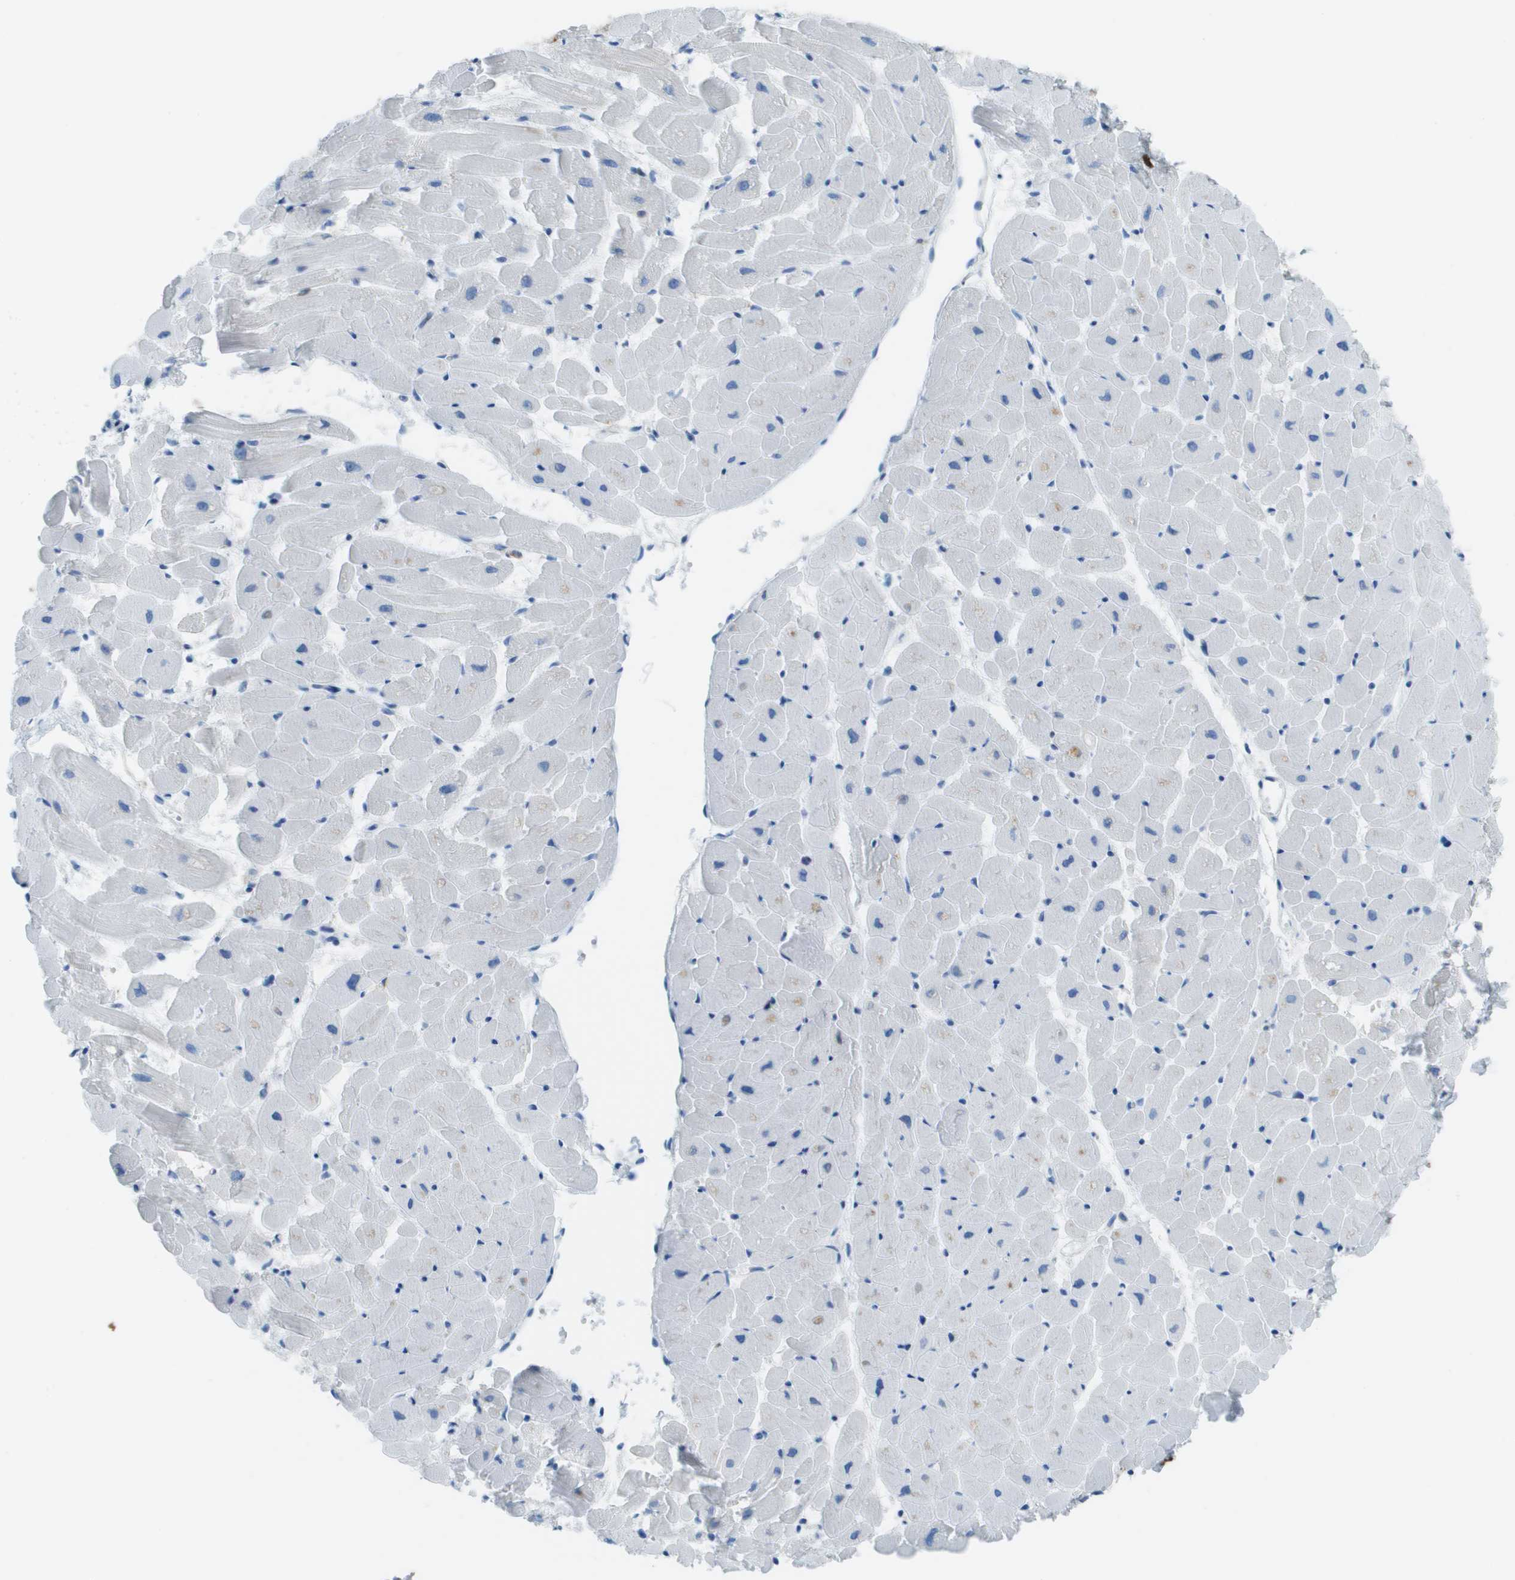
{"staining": {"intensity": "negative", "quantity": "none", "location": "none"}, "tissue": "heart muscle", "cell_type": "Cardiomyocytes", "image_type": "normal", "snomed": [{"axis": "morphology", "description": "Normal tissue, NOS"}, {"axis": "topography", "description": "Heart"}], "caption": "Protein analysis of benign heart muscle demonstrates no significant expression in cardiomyocytes. (DAB (3,3'-diaminobenzidine) IHC visualized using brightfield microscopy, high magnification).", "gene": "APBB1IP", "patient": {"sex": "female", "age": 19}}